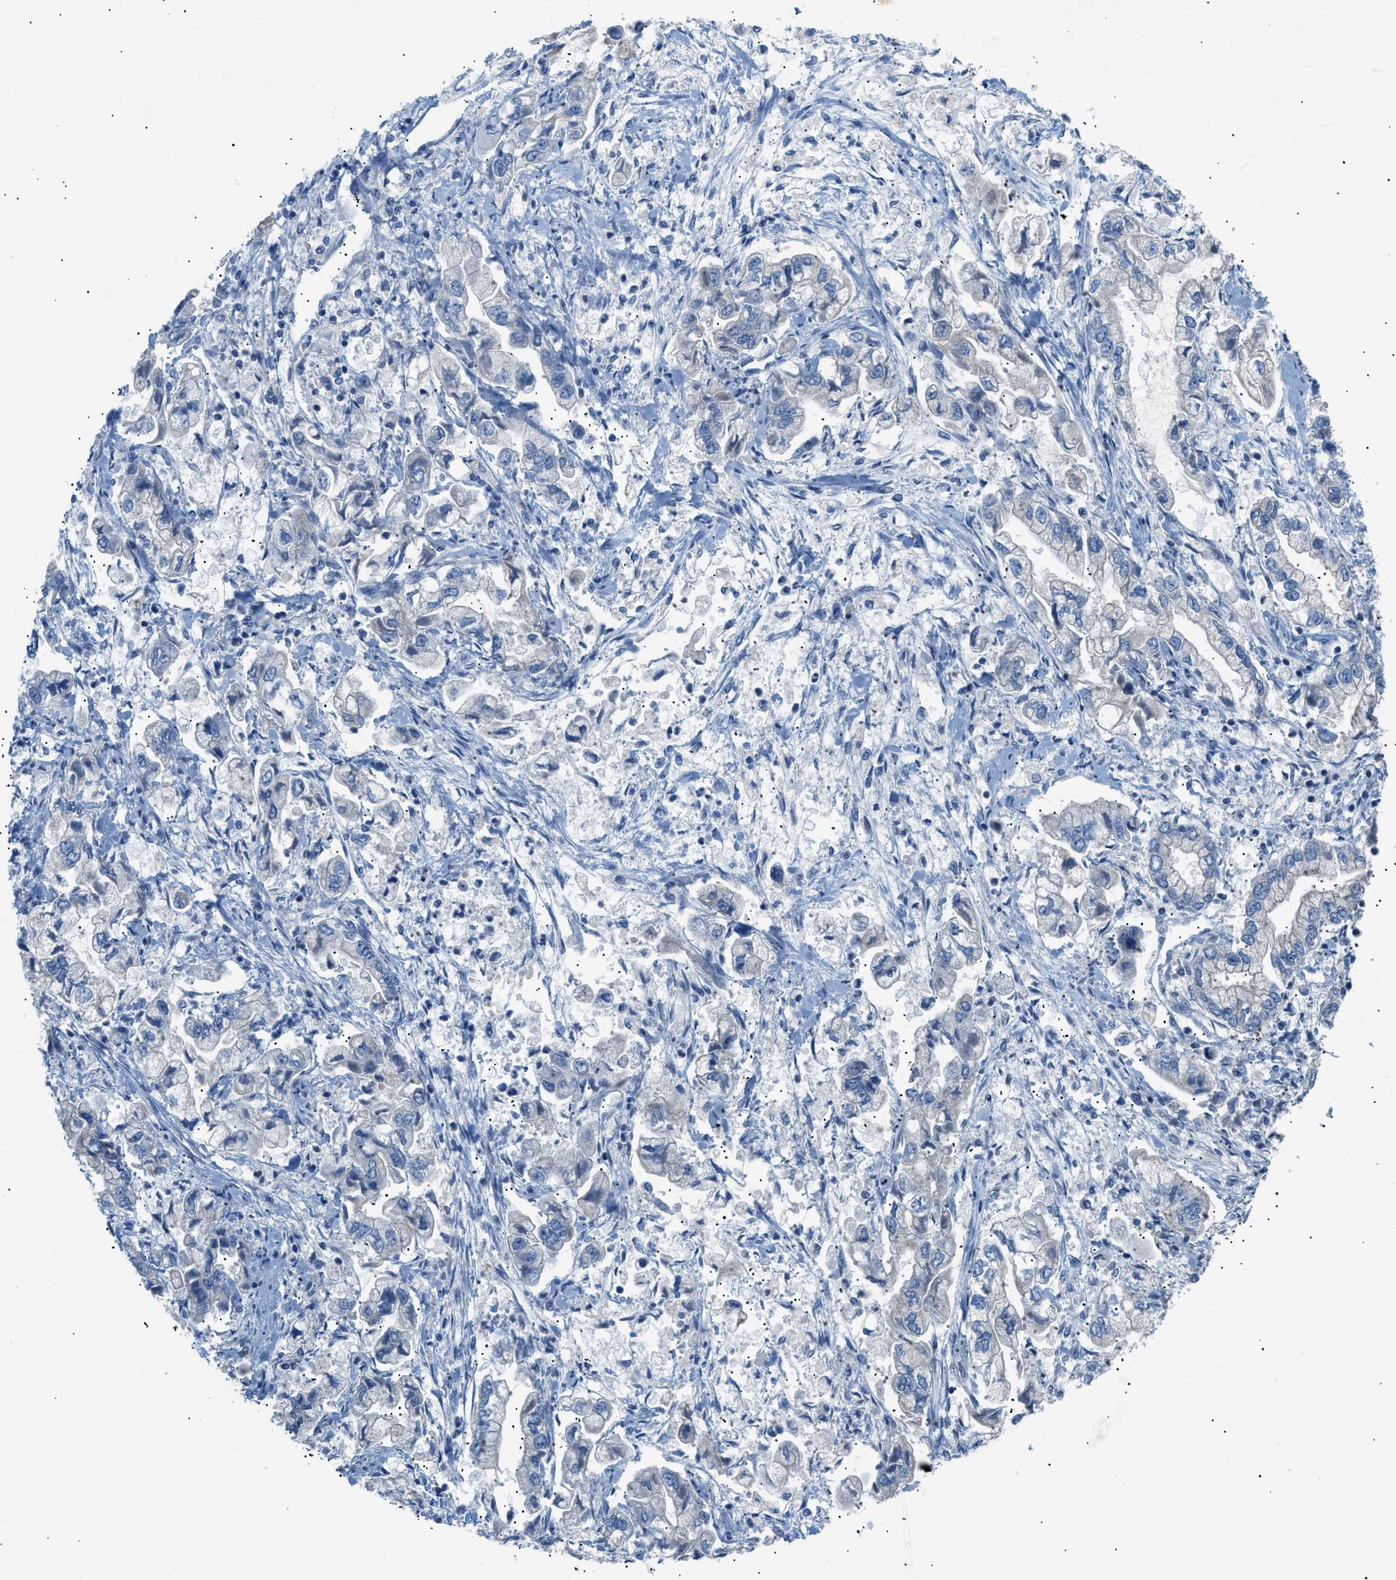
{"staining": {"intensity": "negative", "quantity": "none", "location": "none"}, "tissue": "stomach cancer", "cell_type": "Tumor cells", "image_type": "cancer", "snomed": [{"axis": "morphology", "description": "Normal tissue, NOS"}, {"axis": "morphology", "description": "Adenocarcinoma, NOS"}, {"axis": "topography", "description": "Stomach"}], "caption": "IHC photomicrograph of human stomach adenocarcinoma stained for a protein (brown), which reveals no staining in tumor cells.", "gene": "ILDR1", "patient": {"sex": "male", "age": 62}}